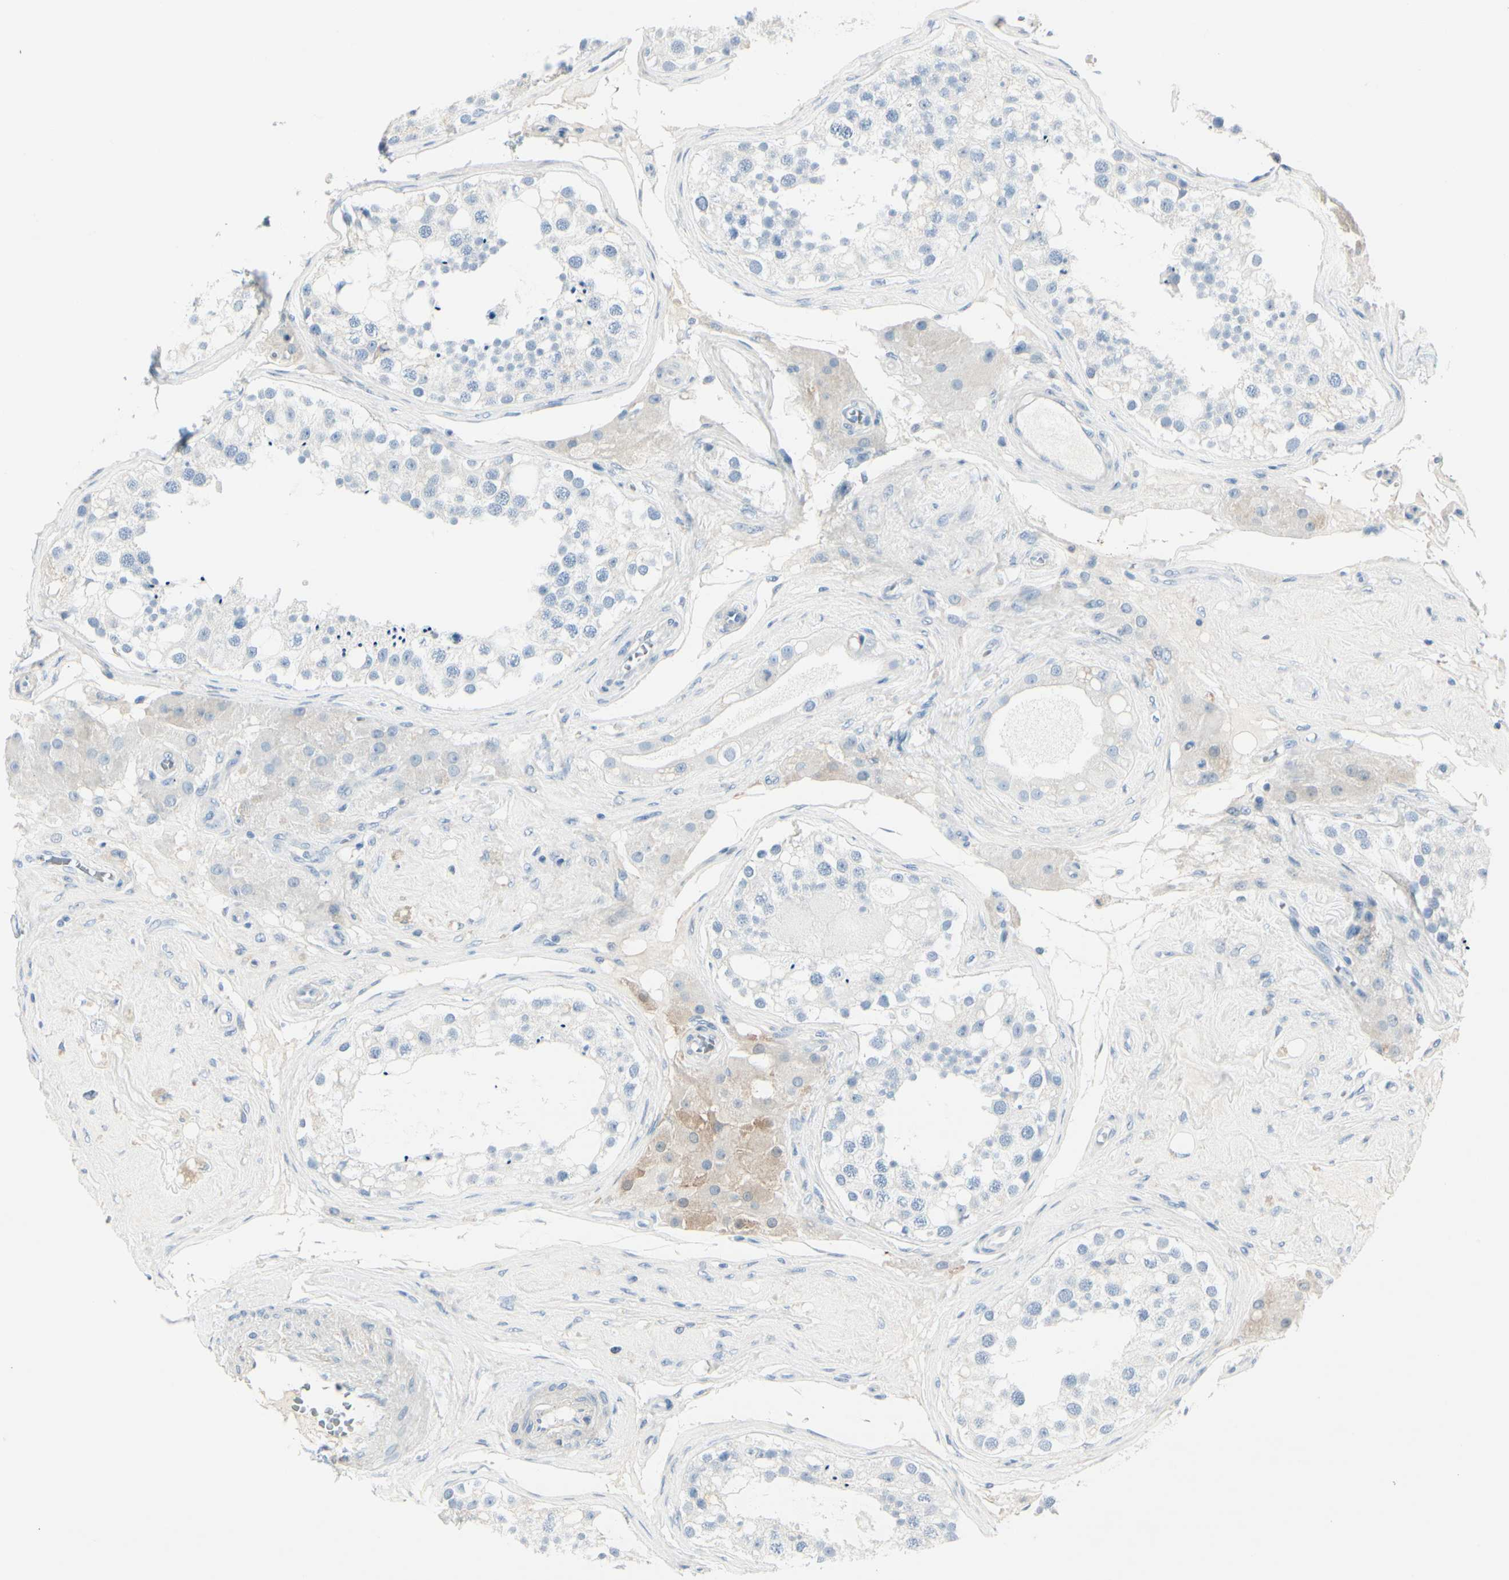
{"staining": {"intensity": "negative", "quantity": "none", "location": "none"}, "tissue": "testis", "cell_type": "Cells in seminiferous ducts", "image_type": "normal", "snomed": [{"axis": "morphology", "description": "Normal tissue, NOS"}, {"axis": "topography", "description": "Testis"}], "caption": "Immunohistochemistry of benign testis exhibits no staining in cells in seminiferous ducts.", "gene": "CDHR5", "patient": {"sex": "male", "age": 68}}